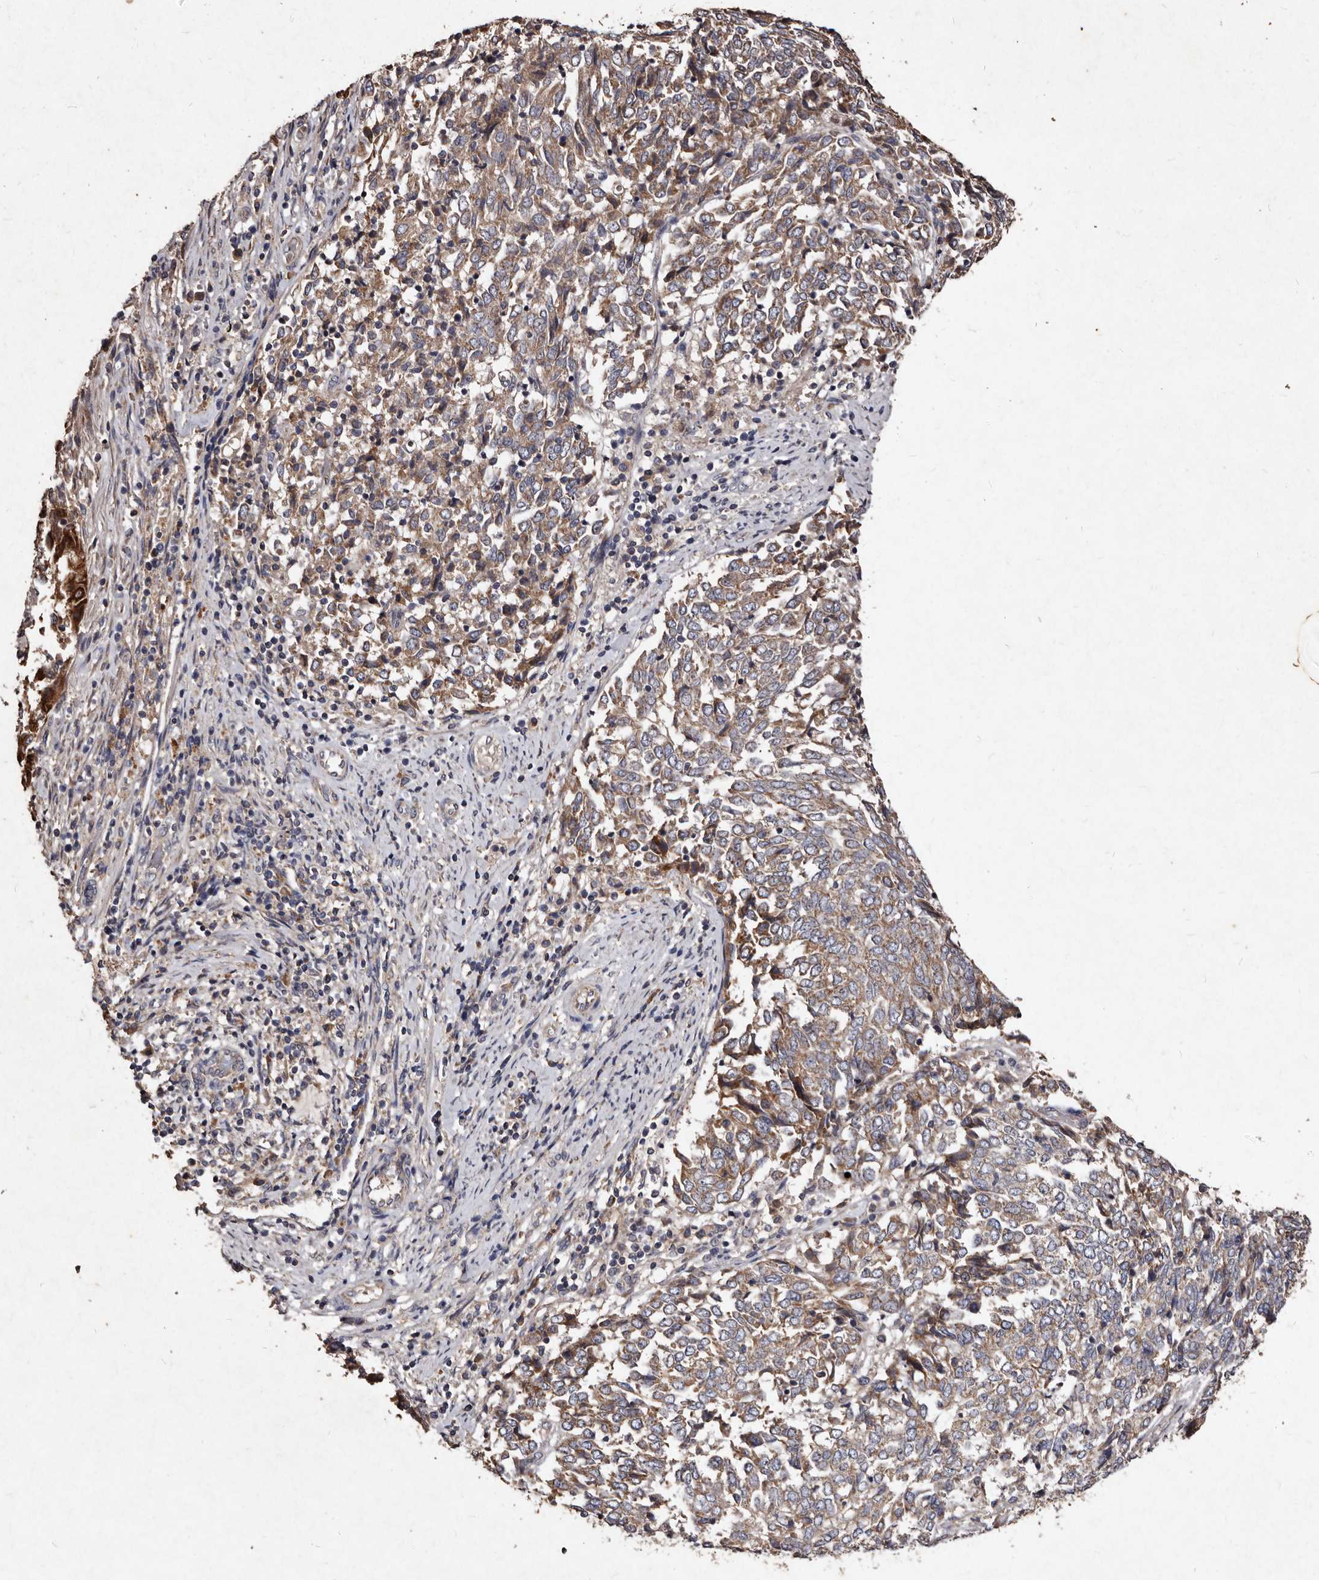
{"staining": {"intensity": "moderate", "quantity": ">75%", "location": "cytoplasmic/membranous"}, "tissue": "endometrial cancer", "cell_type": "Tumor cells", "image_type": "cancer", "snomed": [{"axis": "morphology", "description": "Adenocarcinoma, NOS"}, {"axis": "topography", "description": "Endometrium"}], "caption": "Endometrial cancer (adenocarcinoma) stained with DAB immunohistochemistry reveals medium levels of moderate cytoplasmic/membranous positivity in approximately >75% of tumor cells.", "gene": "TFB1M", "patient": {"sex": "female", "age": 80}}